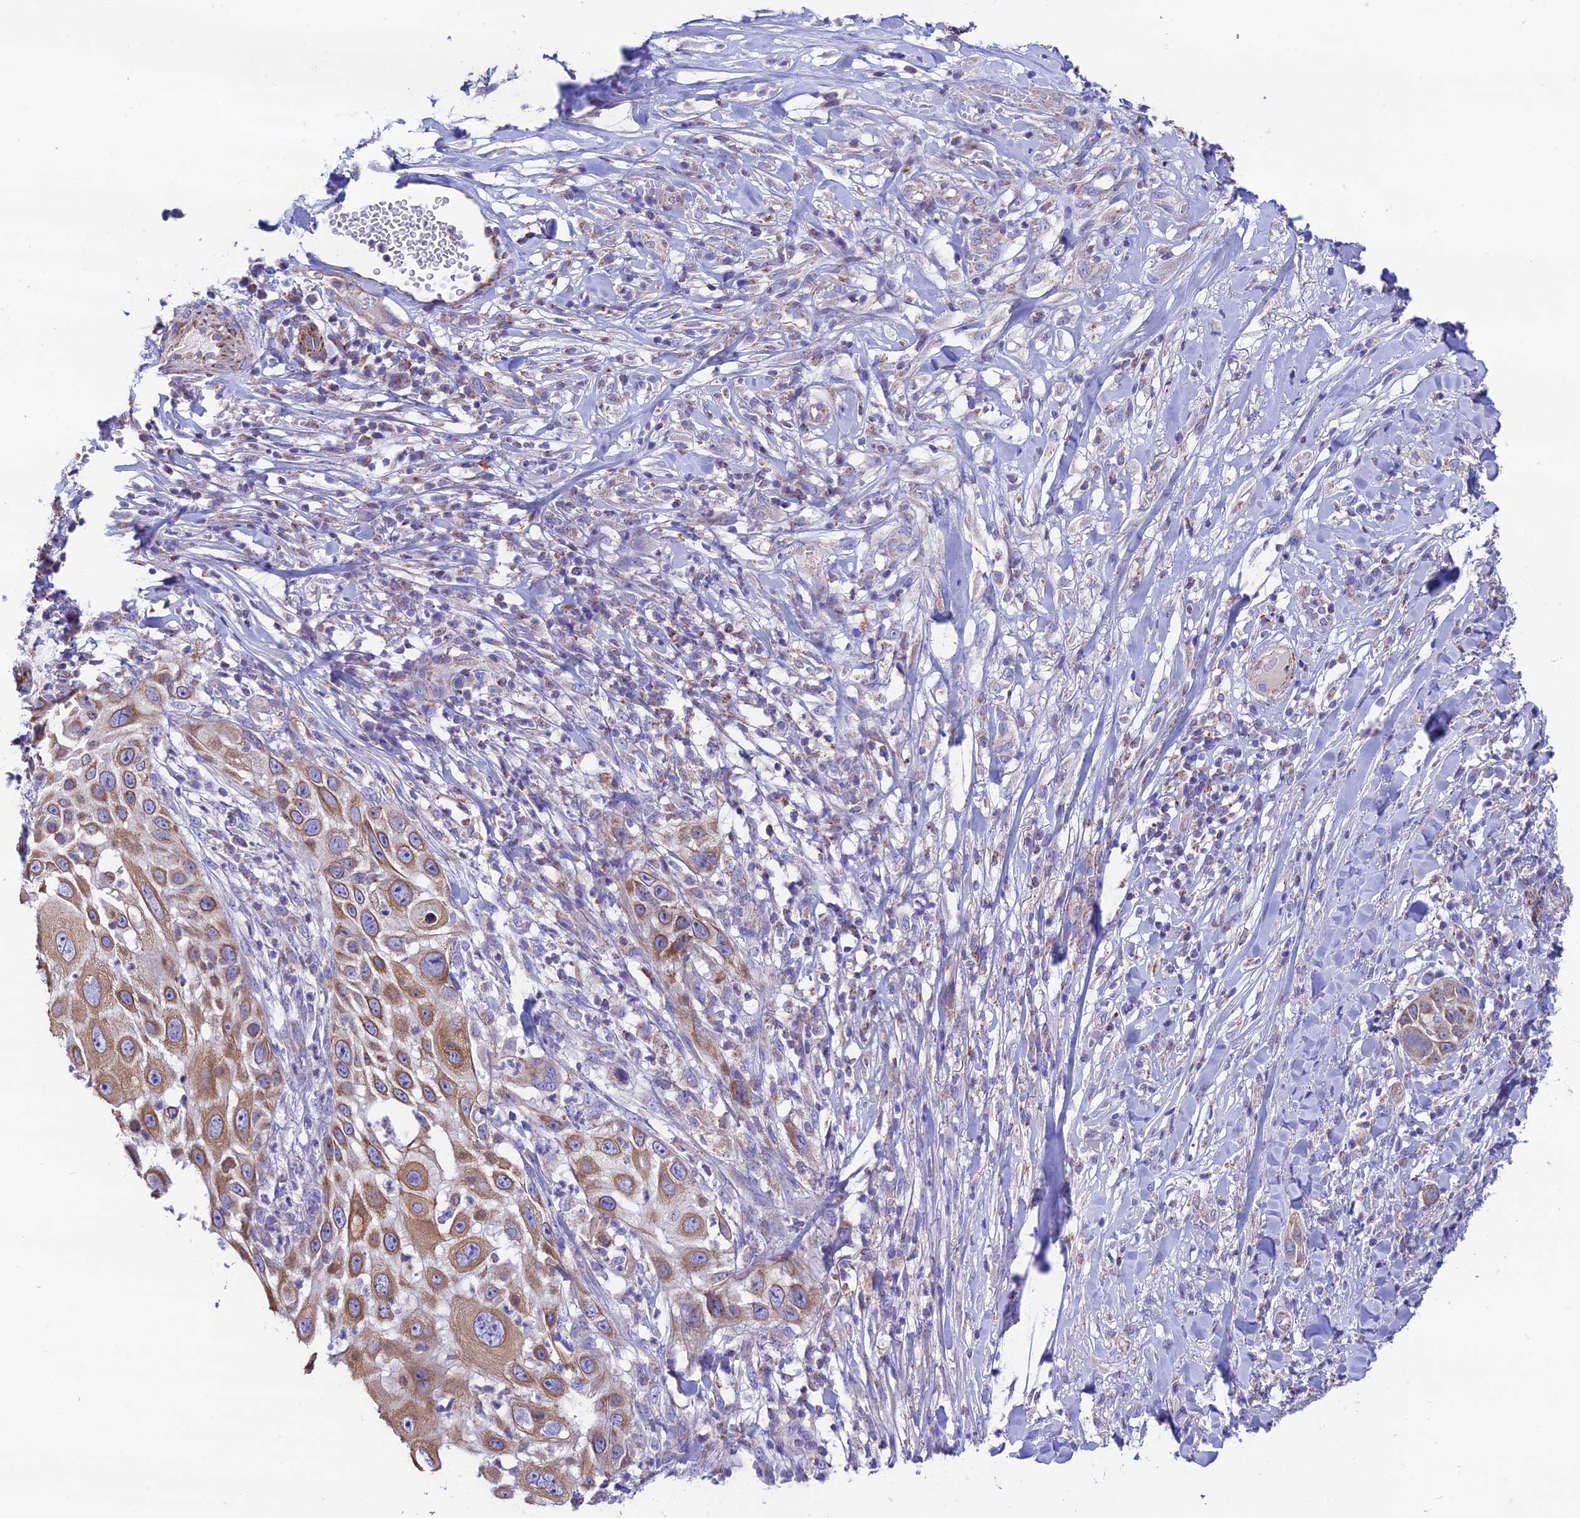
{"staining": {"intensity": "moderate", "quantity": ">75%", "location": "cytoplasmic/membranous"}, "tissue": "skin cancer", "cell_type": "Tumor cells", "image_type": "cancer", "snomed": [{"axis": "morphology", "description": "Squamous cell carcinoma, NOS"}, {"axis": "topography", "description": "Skin"}], "caption": "Tumor cells display medium levels of moderate cytoplasmic/membranous staining in about >75% of cells in skin cancer (squamous cell carcinoma). The staining was performed using DAB (3,3'-diaminobenzidine), with brown indicating positive protein expression. Nuclei are stained blue with hematoxylin.", "gene": "HSDL2", "patient": {"sex": "female", "age": 44}}